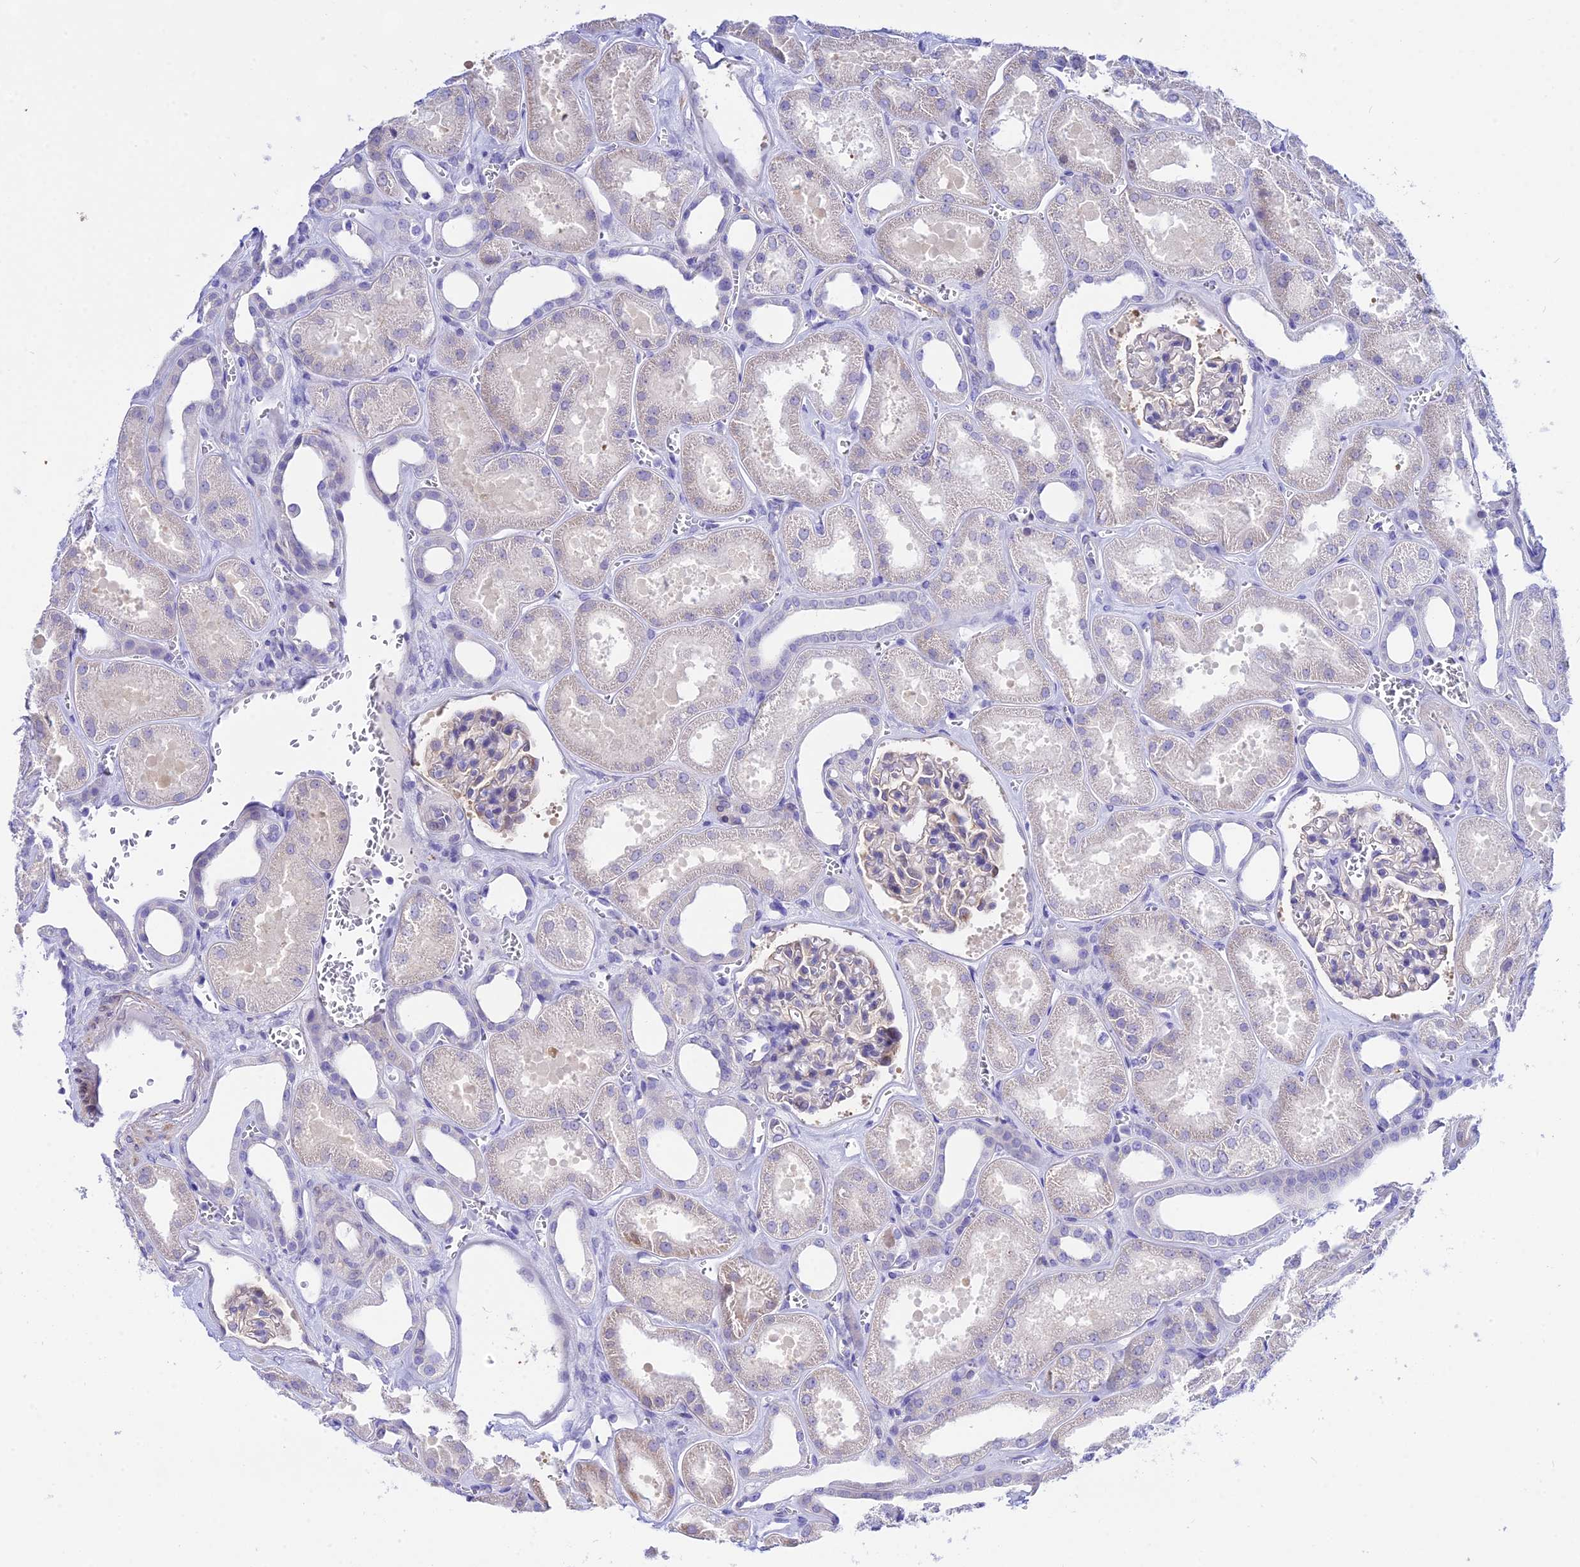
{"staining": {"intensity": "negative", "quantity": "none", "location": "none"}, "tissue": "kidney", "cell_type": "Cells in glomeruli", "image_type": "normal", "snomed": [{"axis": "morphology", "description": "Normal tissue, NOS"}, {"axis": "morphology", "description": "Adenocarcinoma, NOS"}, {"axis": "topography", "description": "Kidney"}], "caption": "This histopathology image is of unremarkable kidney stained with IHC to label a protein in brown with the nuclei are counter-stained blue. There is no expression in cells in glomeruli.", "gene": "DEFB107A", "patient": {"sex": "female", "age": 68}}